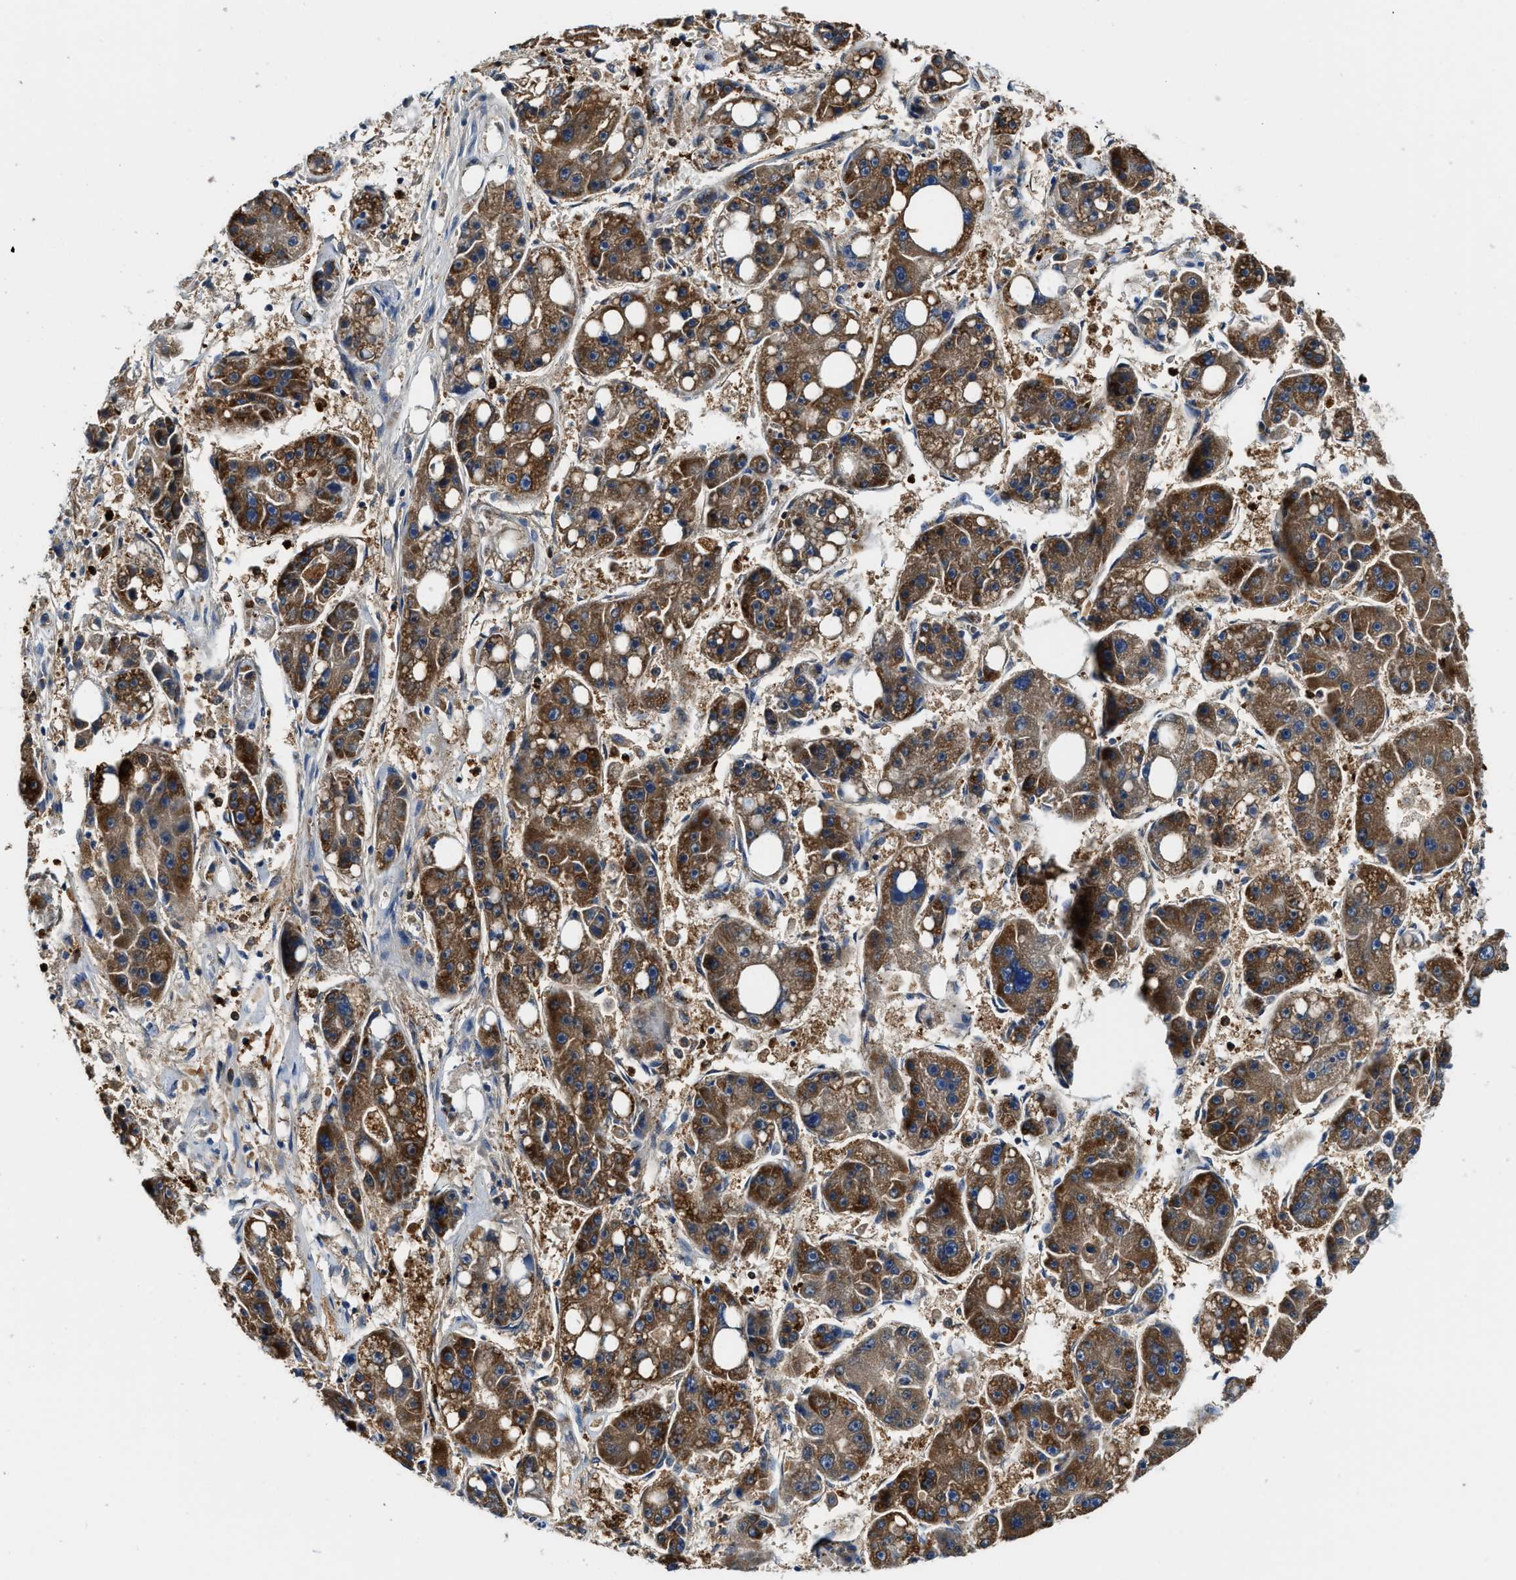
{"staining": {"intensity": "strong", "quantity": ">75%", "location": "cytoplasmic/membranous"}, "tissue": "liver cancer", "cell_type": "Tumor cells", "image_type": "cancer", "snomed": [{"axis": "morphology", "description": "Carcinoma, Hepatocellular, NOS"}, {"axis": "topography", "description": "Liver"}], "caption": "Immunohistochemistry (IHC) photomicrograph of neoplastic tissue: human hepatocellular carcinoma (liver) stained using immunohistochemistry (IHC) displays high levels of strong protein expression localized specifically in the cytoplasmic/membranous of tumor cells, appearing as a cytoplasmic/membranous brown color.", "gene": "LTA4H", "patient": {"sex": "female", "age": 61}}